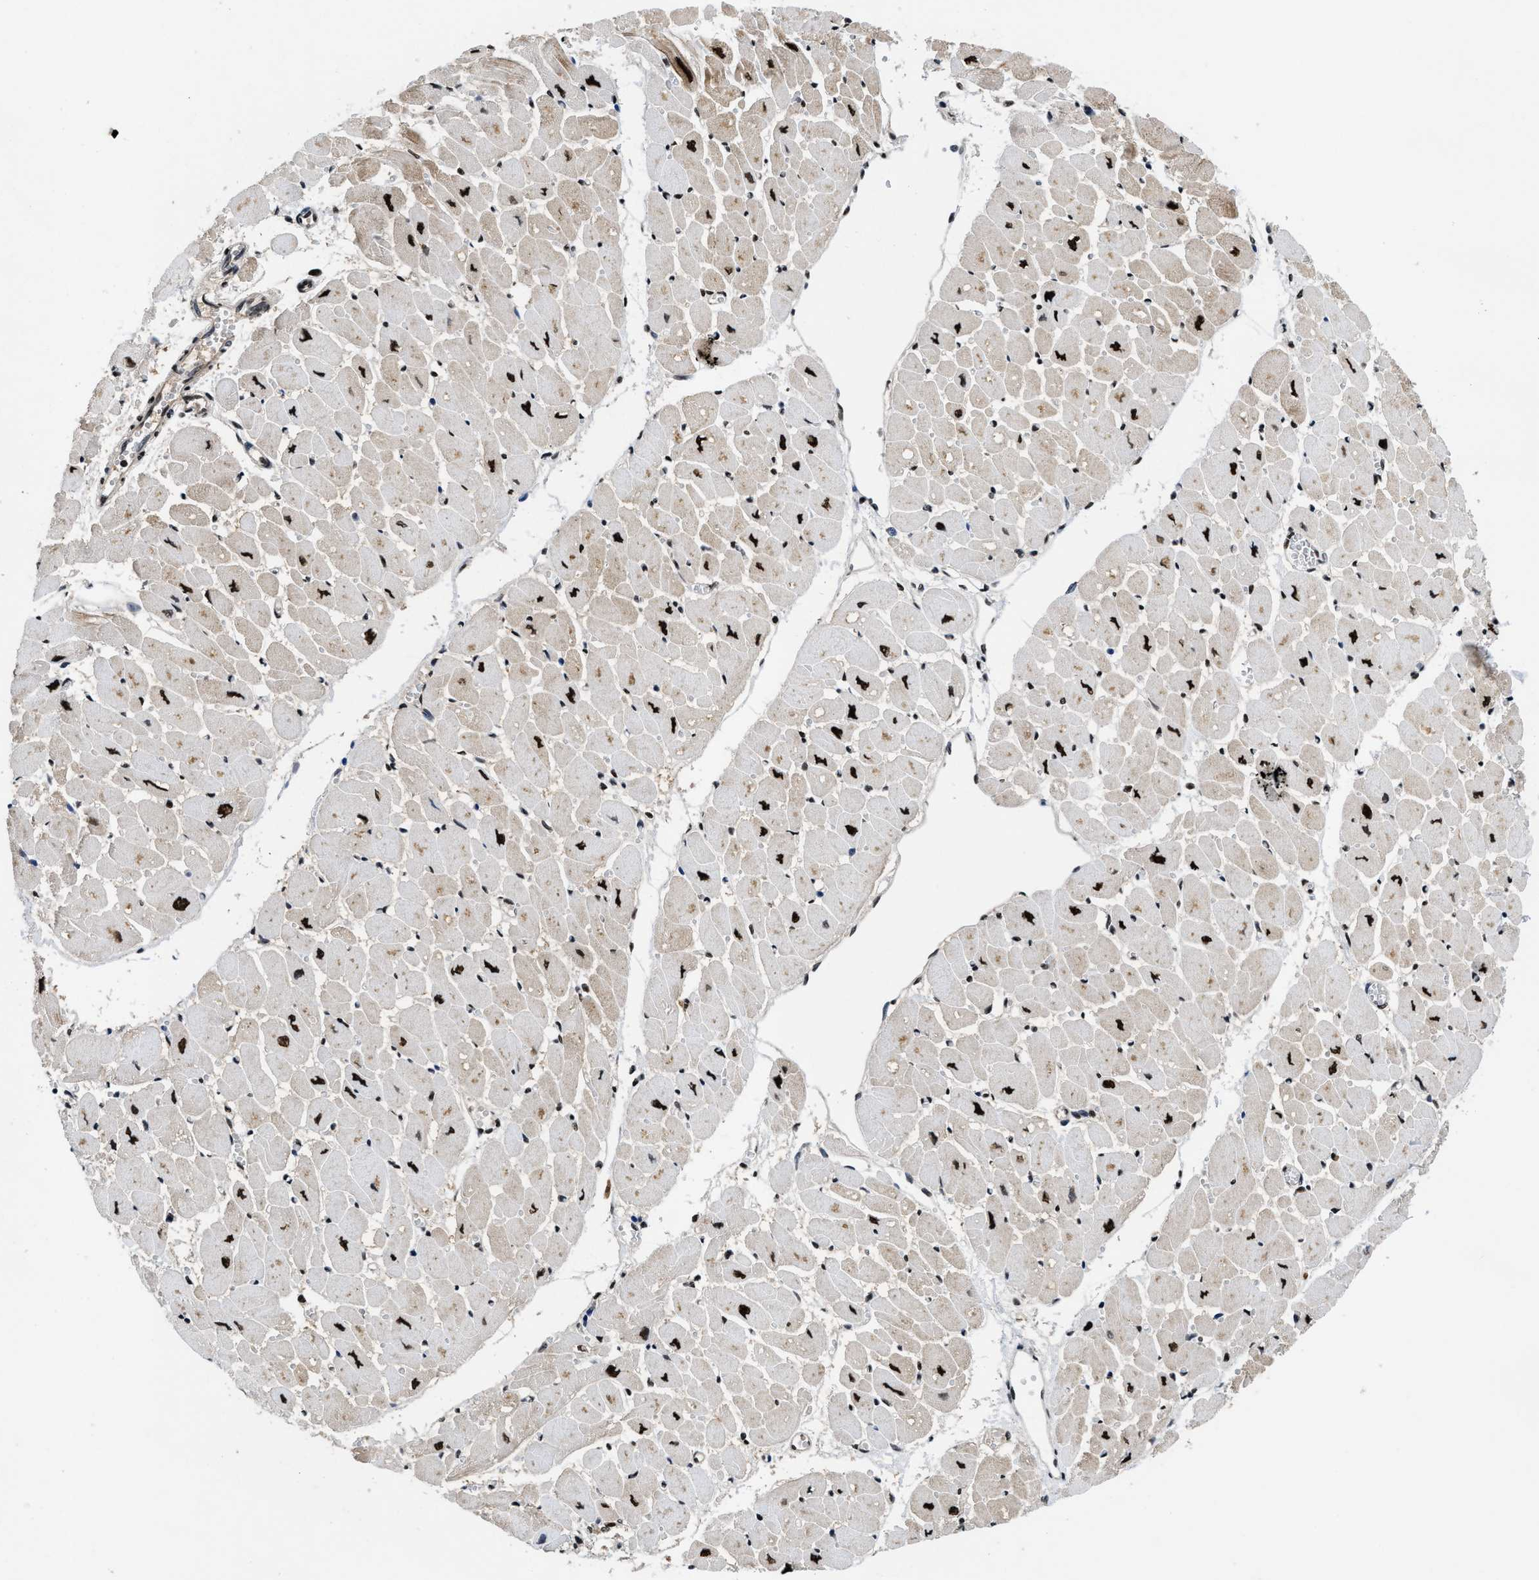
{"staining": {"intensity": "strong", "quantity": "25%-75%", "location": "nuclear"}, "tissue": "heart muscle", "cell_type": "Cardiomyocytes", "image_type": "normal", "snomed": [{"axis": "morphology", "description": "Normal tissue, NOS"}, {"axis": "topography", "description": "Heart"}], "caption": "Cardiomyocytes exhibit strong nuclear positivity in approximately 25%-75% of cells in benign heart muscle. (DAB (3,3'-diaminobenzidine) = brown stain, brightfield microscopy at high magnification).", "gene": "SAFB", "patient": {"sex": "female", "age": 54}}